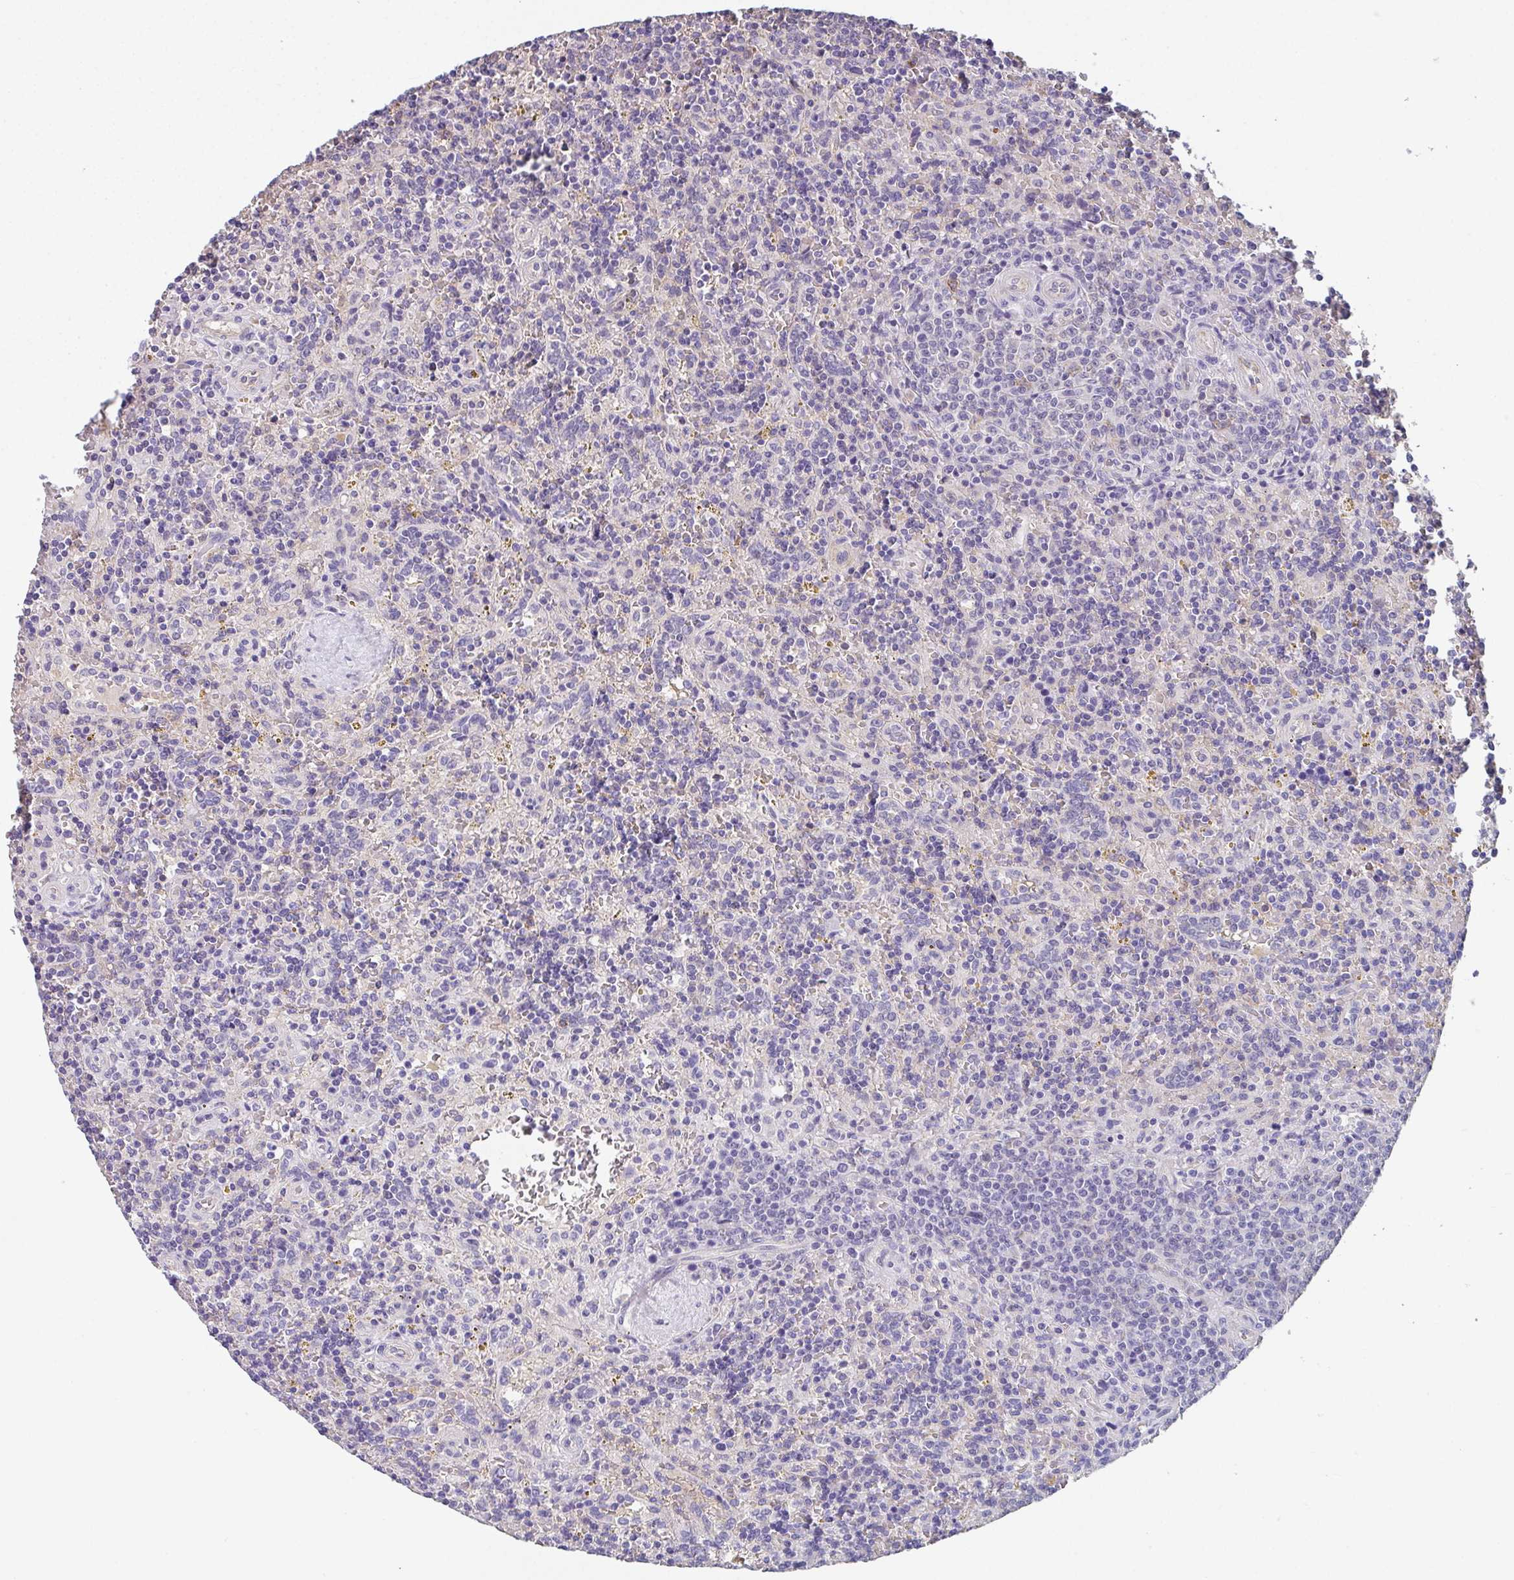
{"staining": {"intensity": "negative", "quantity": "none", "location": "none"}, "tissue": "lymphoma", "cell_type": "Tumor cells", "image_type": "cancer", "snomed": [{"axis": "morphology", "description": "Malignant lymphoma, non-Hodgkin's type, Low grade"}, {"axis": "topography", "description": "Spleen"}], "caption": "Tumor cells show no significant protein positivity in lymphoma.", "gene": "DBN1", "patient": {"sex": "male", "age": 67}}